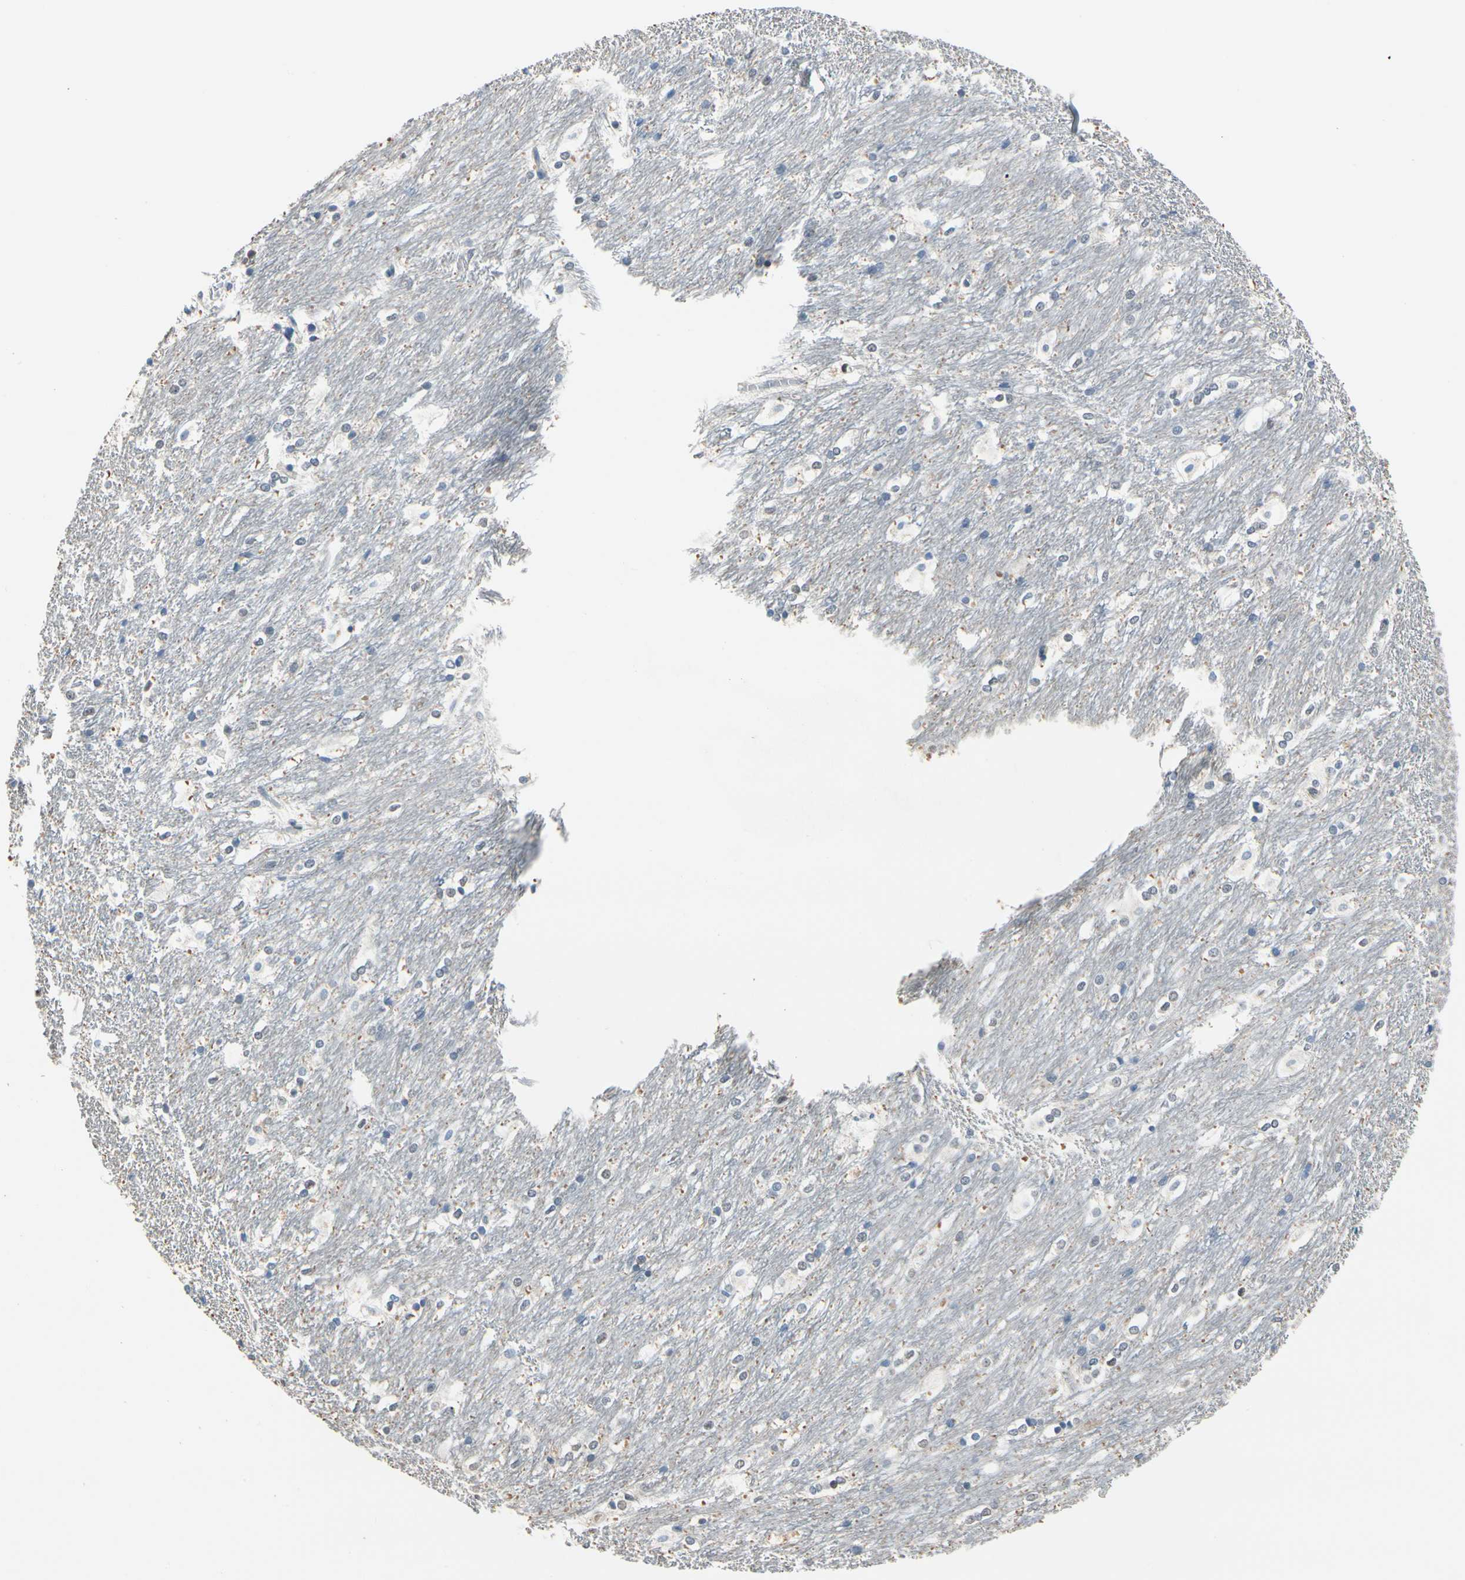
{"staining": {"intensity": "moderate", "quantity": "<25%", "location": "nuclear"}, "tissue": "caudate", "cell_type": "Glial cells", "image_type": "normal", "snomed": [{"axis": "morphology", "description": "Normal tissue, NOS"}, {"axis": "topography", "description": "Lateral ventricle wall"}], "caption": "Immunohistochemical staining of benign human caudate exhibits low levels of moderate nuclear positivity in approximately <25% of glial cells. The protein is shown in brown color, while the nuclei are stained blue.", "gene": "NFATC2", "patient": {"sex": "female", "age": 19}}